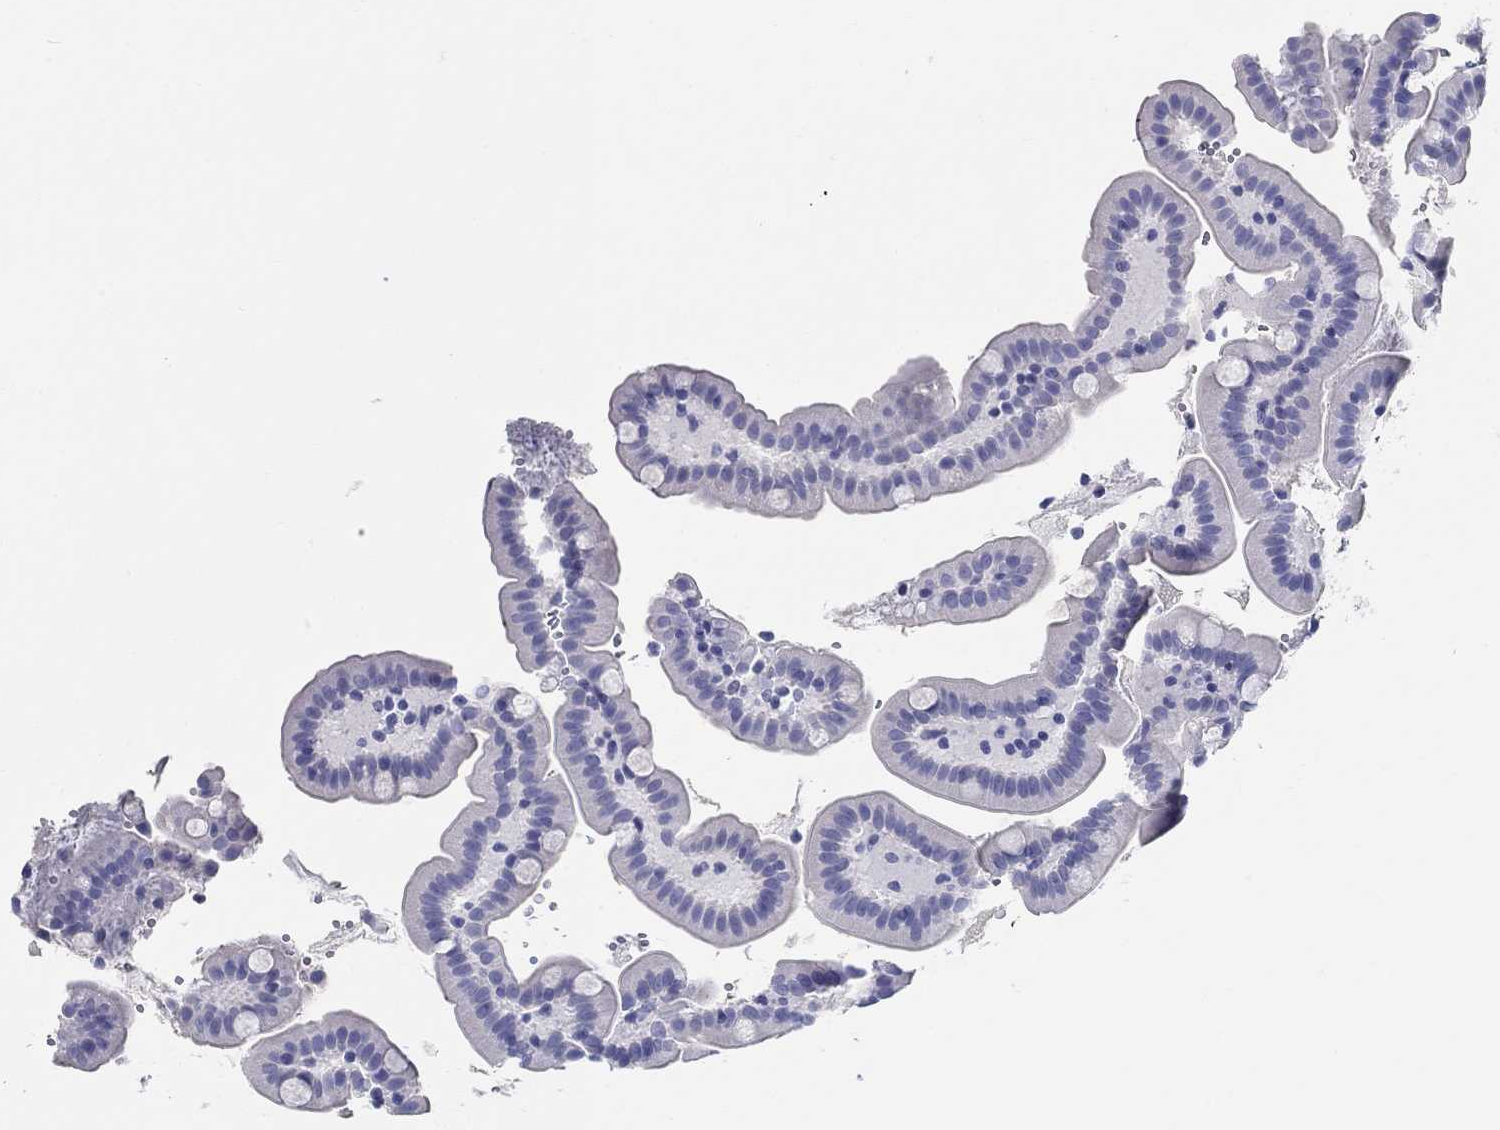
{"staining": {"intensity": "negative", "quantity": "none", "location": "none"}, "tissue": "small intestine", "cell_type": "Glandular cells", "image_type": "normal", "snomed": [{"axis": "morphology", "description": "Normal tissue, NOS"}, {"axis": "topography", "description": "Small intestine"}], "caption": "Protein analysis of normal small intestine shows no significant positivity in glandular cells. Nuclei are stained in blue.", "gene": "LAMP5", "patient": {"sex": "female", "age": 44}}